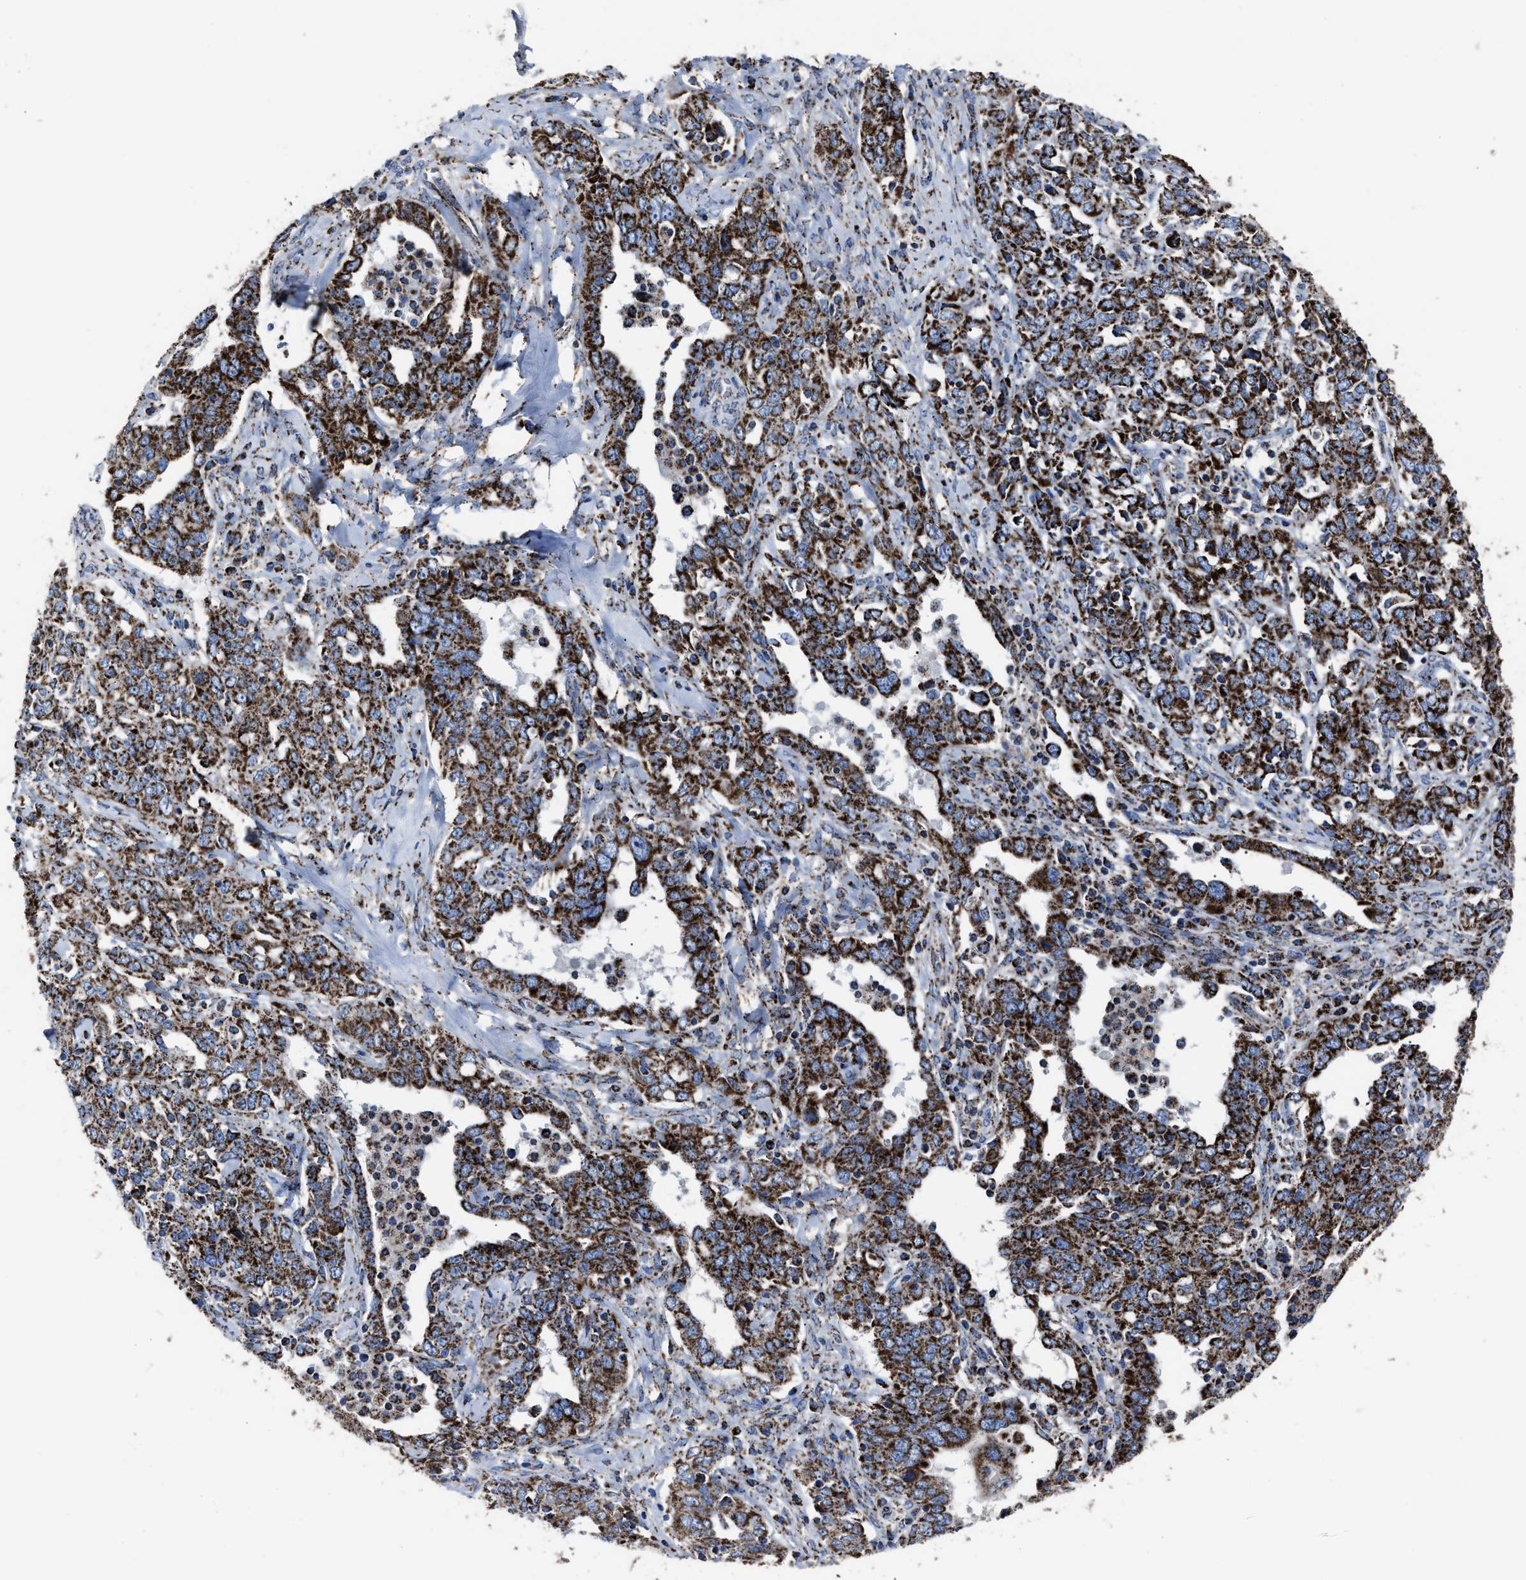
{"staining": {"intensity": "strong", "quantity": ">75%", "location": "cytoplasmic/membranous"}, "tissue": "ovarian cancer", "cell_type": "Tumor cells", "image_type": "cancer", "snomed": [{"axis": "morphology", "description": "Carcinoma, endometroid"}, {"axis": "topography", "description": "Ovary"}], "caption": "Ovarian endometroid carcinoma was stained to show a protein in brown. There is high levels of strong cytoplasmic/membranous positivity in about >75% of tumor cells.", "gene": "NDUFV3", "patient": {"sex": "female", "age": 62}}